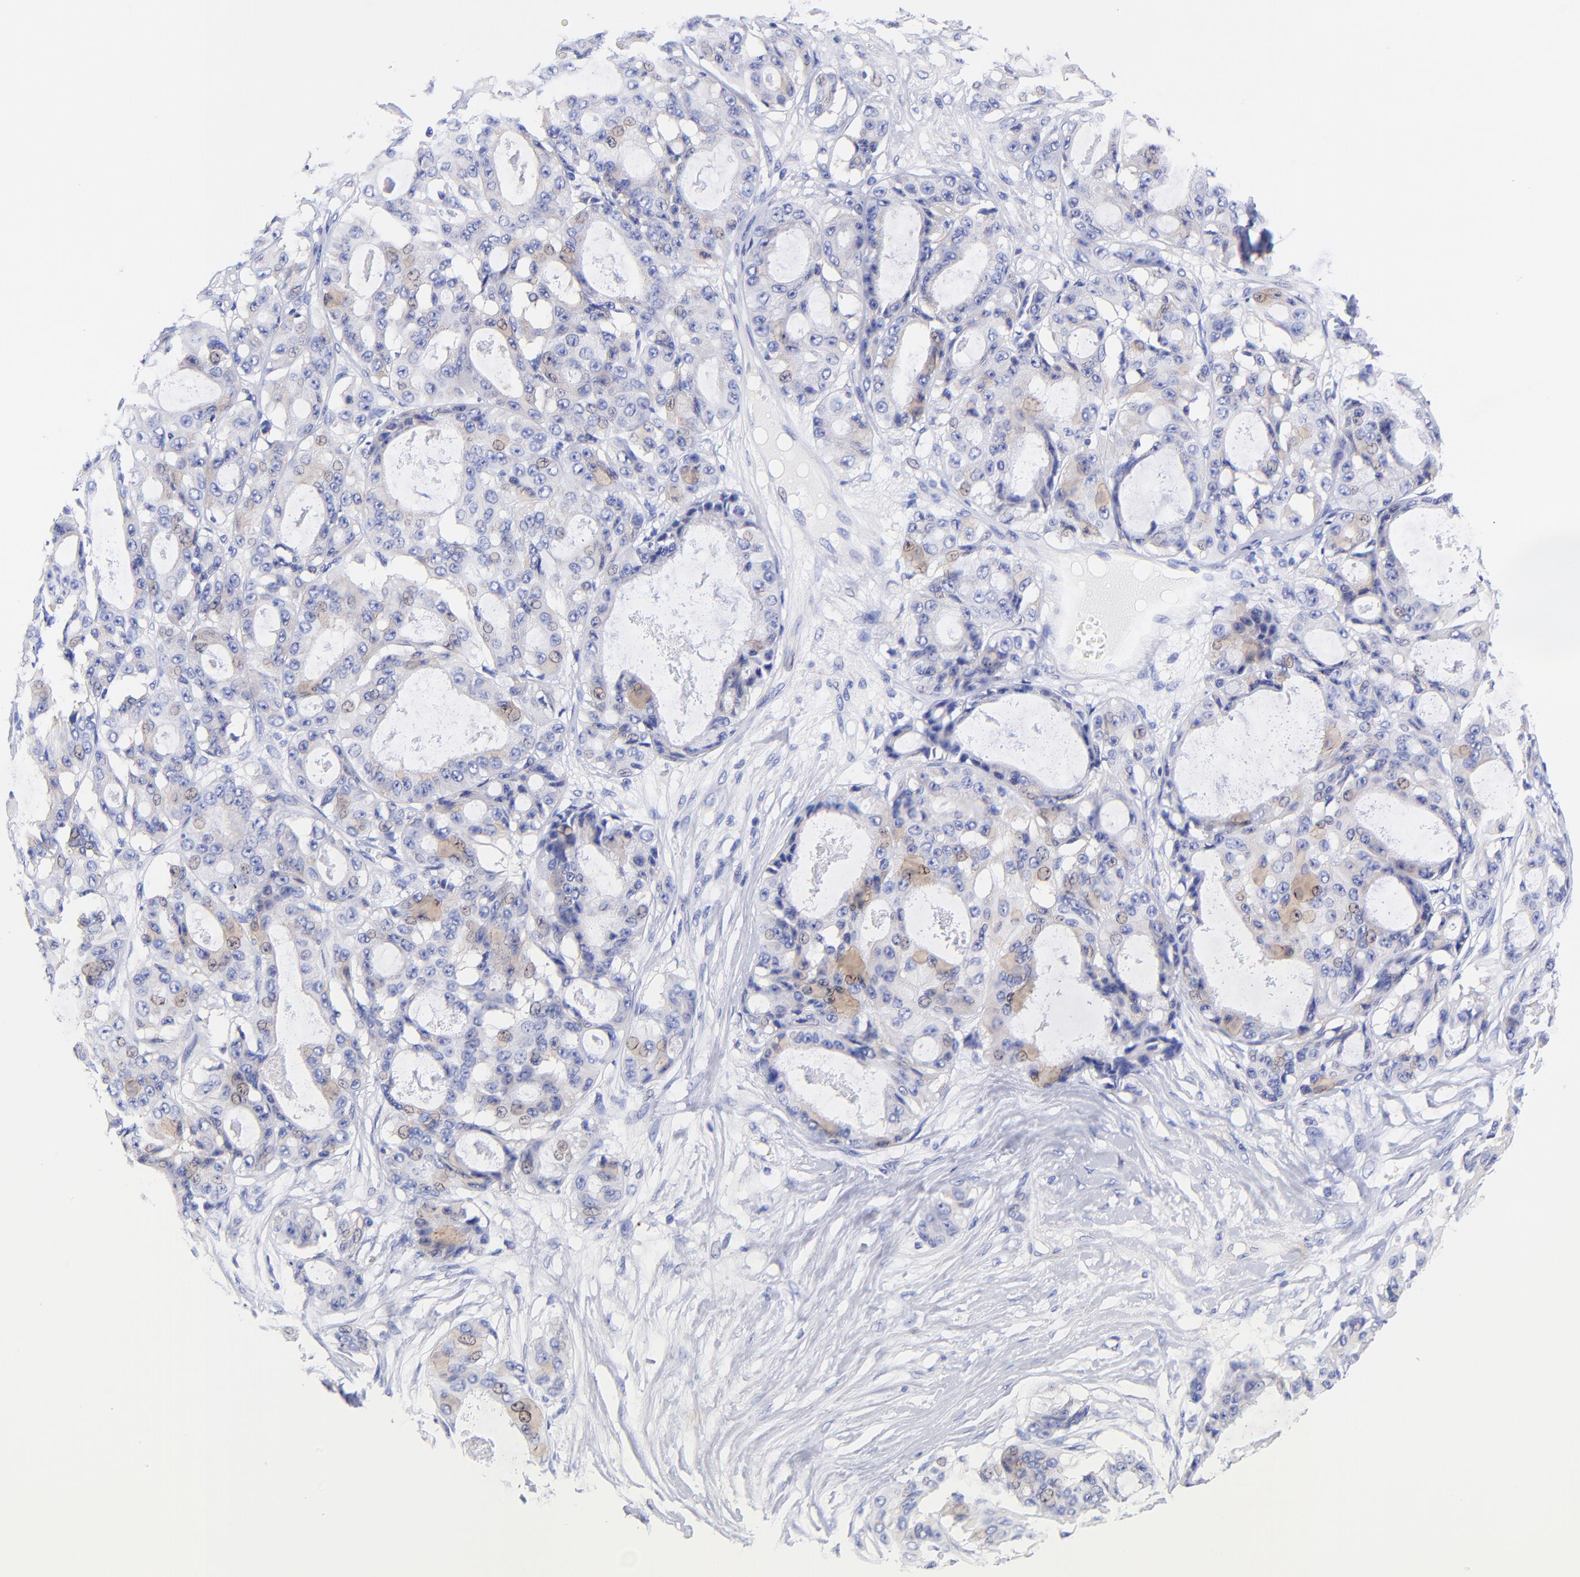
{"staining": {"intensity": "weak", "quantity": "<25%", "location": "cytoplasmic/membranous,nuclear"}, "tissue": "ovarian cancer", "cell_type": "Tumor cells", "image_type": "cancer", "snomed": [{"axis": "morphology", "description": "Carcinoma, endometroid"}, {"axis": "topography", "description": "Ovary"}], "caption": "Immunohistochemistry (IHC) image of endometroid carcinoma (ovarian) stained for a protein (brown), which shows no positivity in tumor cells.", "gene": "GPHN", "patient": {"sex": "female", "age": 61}}